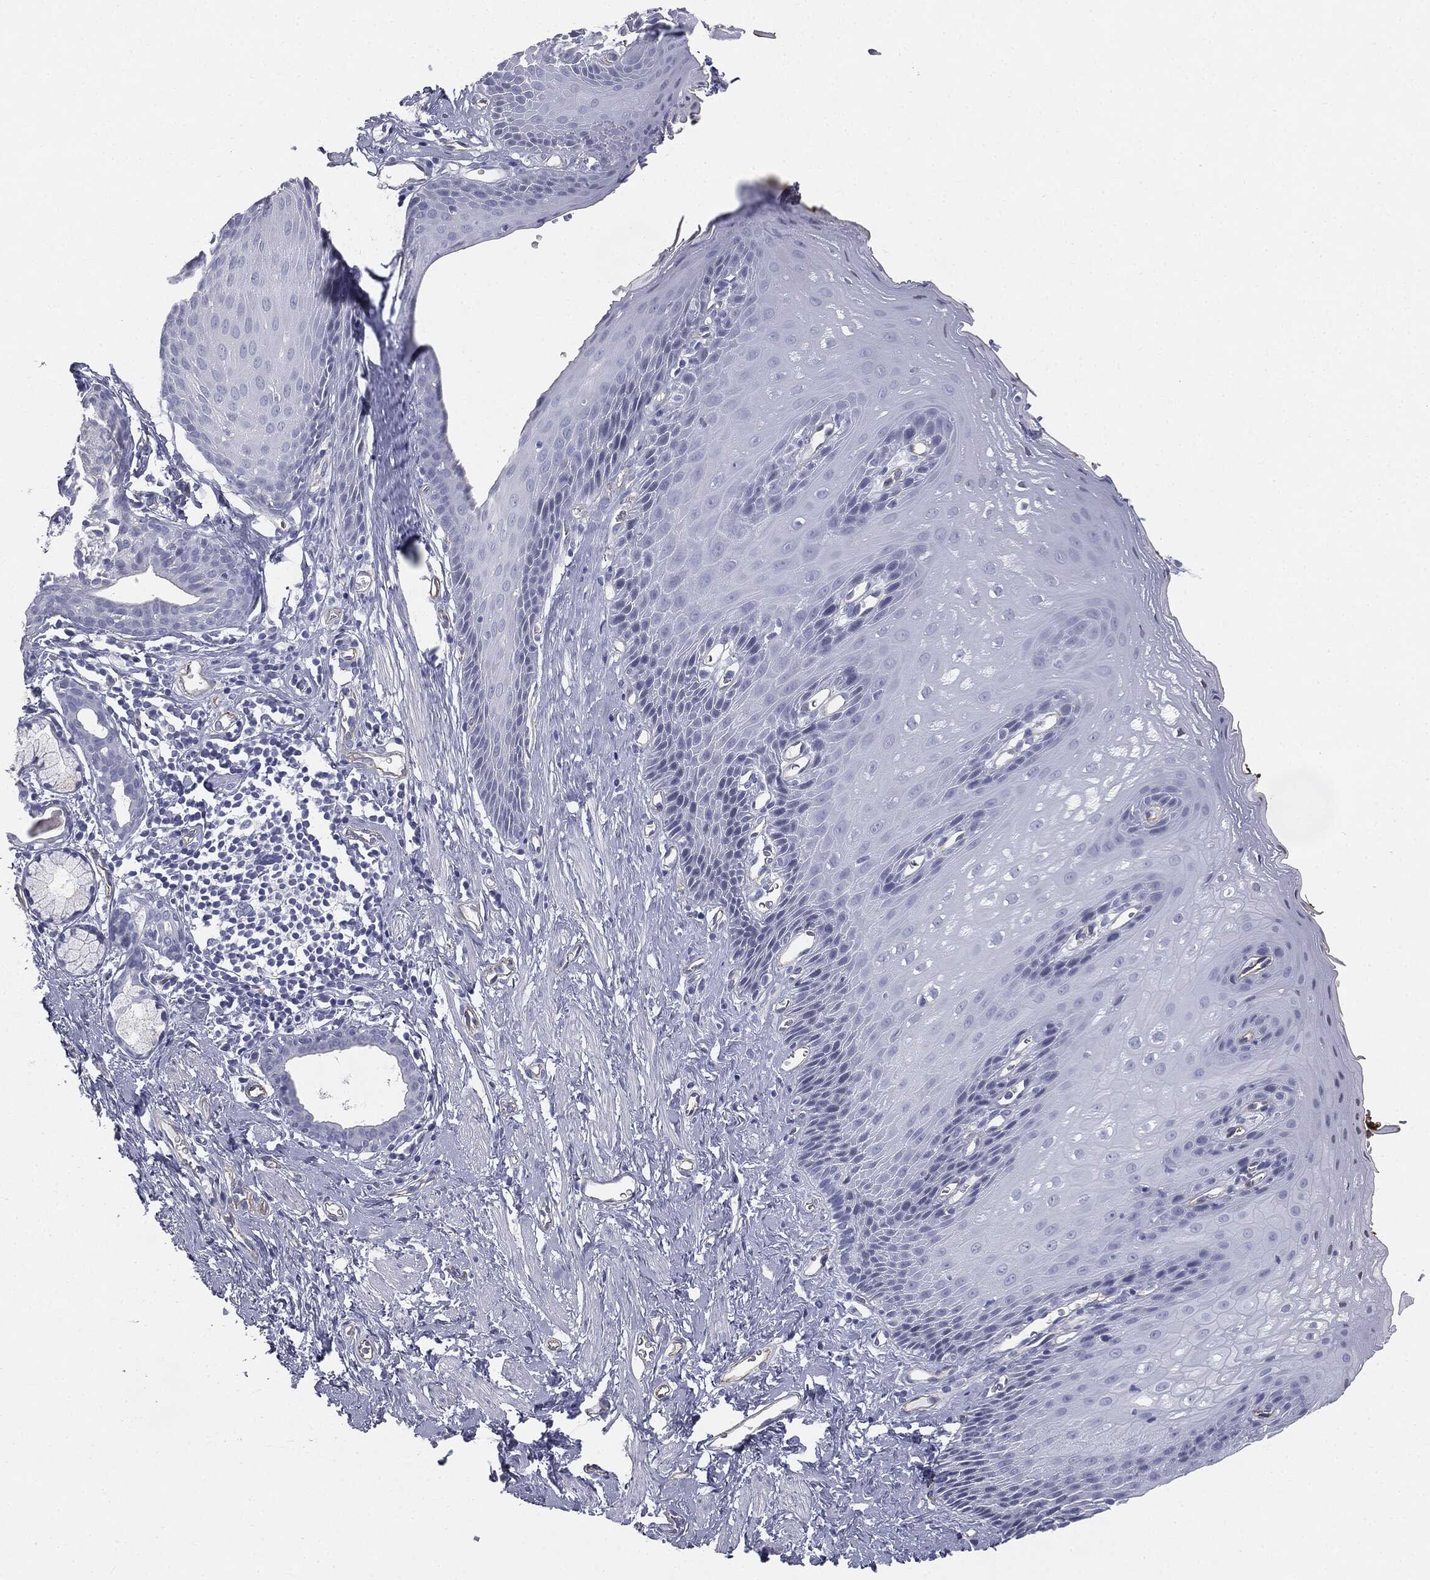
{"staining": {"intensity": "negative", "quantity": "none", "location": "none"}, "tissue": "esophagus", "cell_type": "Squamous epithelial cells", "image_type": "normal", "snomed": [{"axis": "morphology", "description": "Normal tissue, NOS"}, {"axis": "topography", "description": "Esophagus"}], "caption": "The immunohistochemistry histopathology image has no significant positivity in squamous epithelial cells of esophagus. Brightfield microscopy of immunohistochemistry (IHC) stained with DAB (brown) and hematoxylin (blue), captured at high magnification.", "gene": "MUC5AC", "patient": {"sex": "male", "age": 64}}